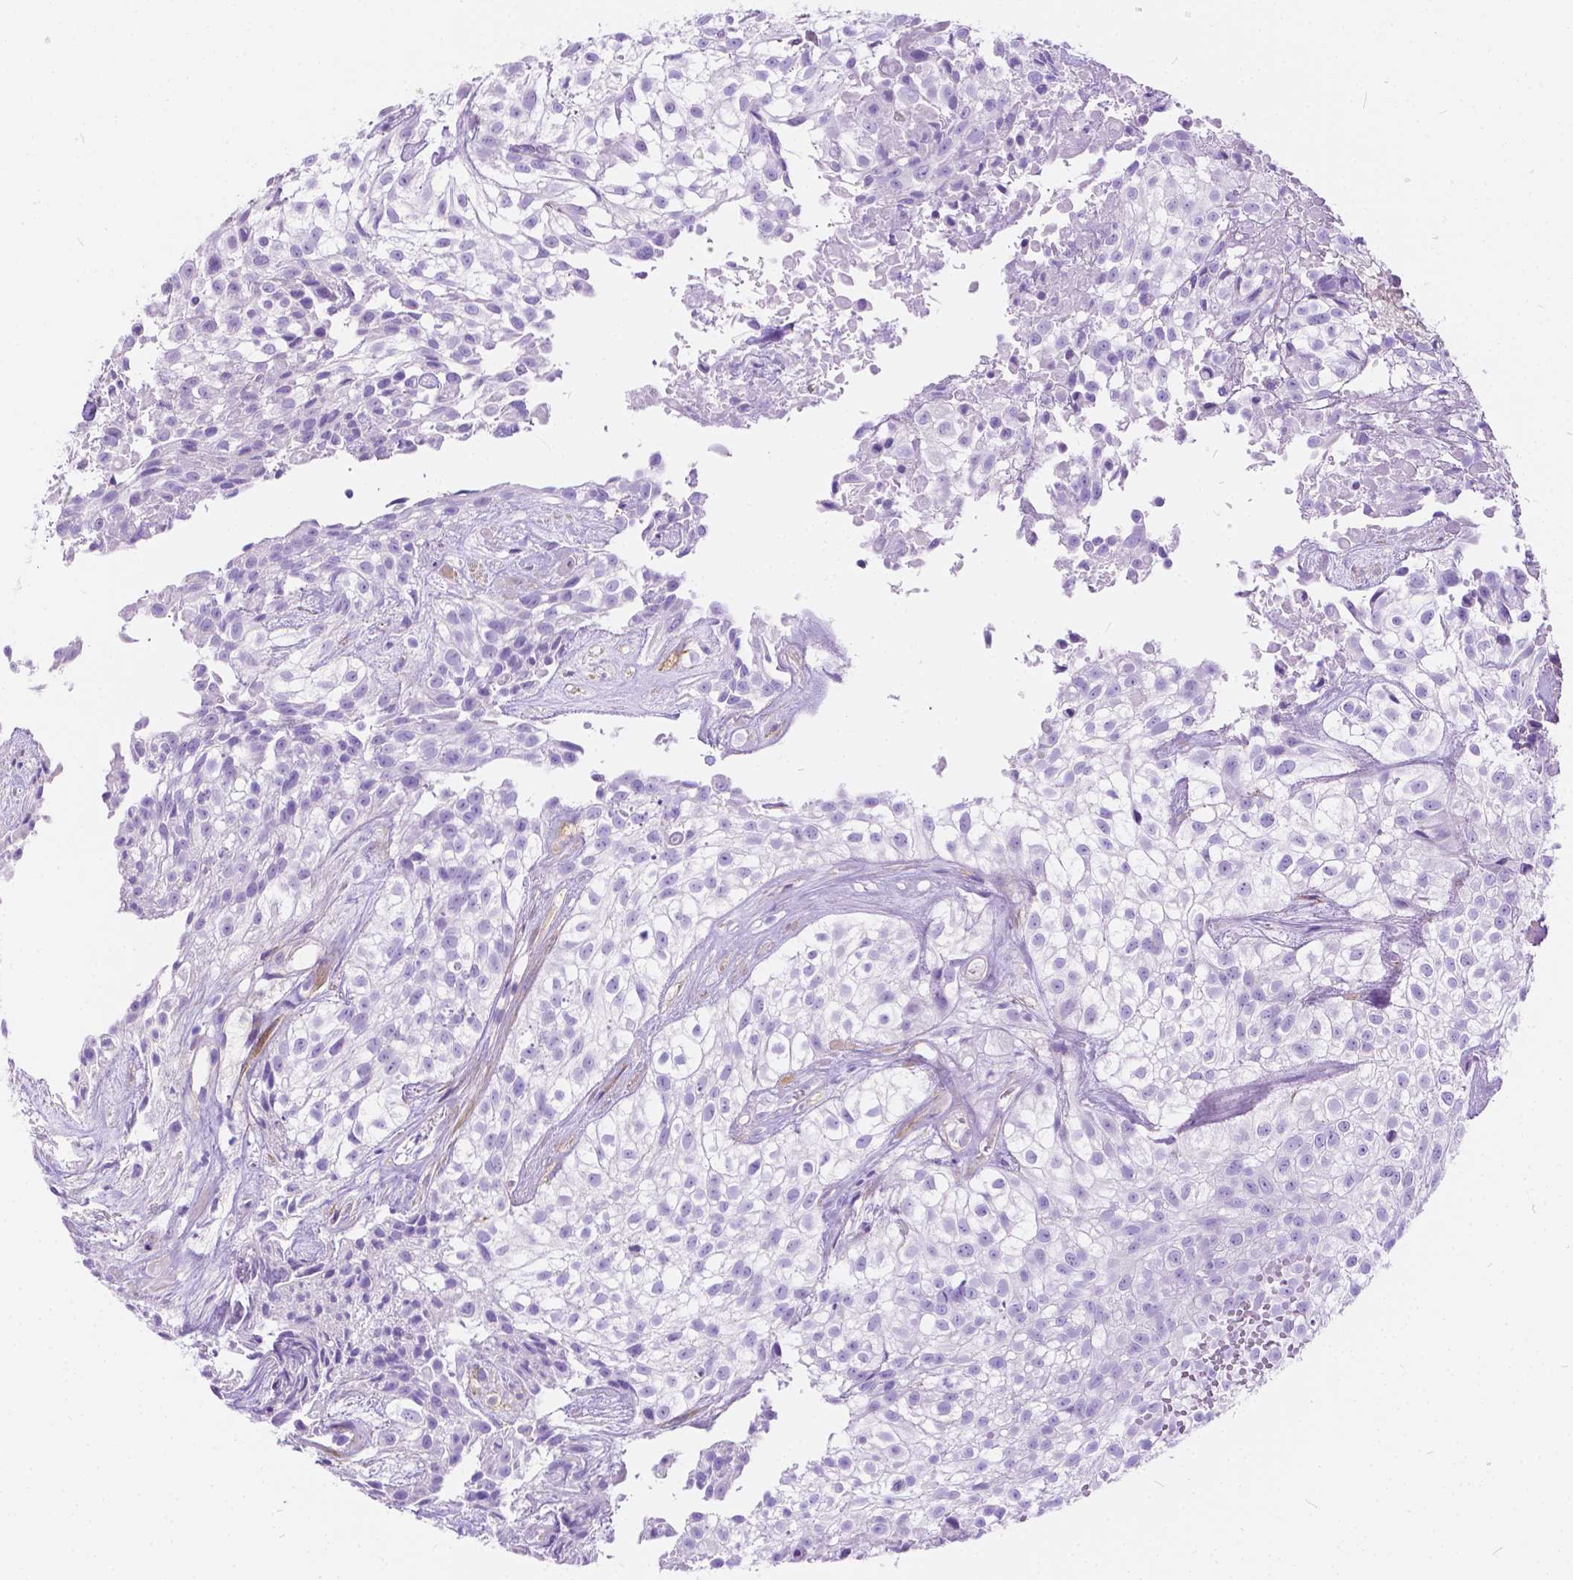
{"staining": {"intensity": "negative", "quantity": "none", "location": "none"}, "tissue": "urothelial cancer", "cell_type": "Tumor cells", "image_type": "cancer", "snomed": [{"axis": "morphology", "description": "Urothelial carcinoma, High grade"}, {"axis": "topography", "description": "Urinary bladder"}], "caption": "Protein analysis of urothelial cancer reveals no significant expression in tumor cells.", "gene": "CHRM1", "patient": {"sex": "male", "age": 56}}